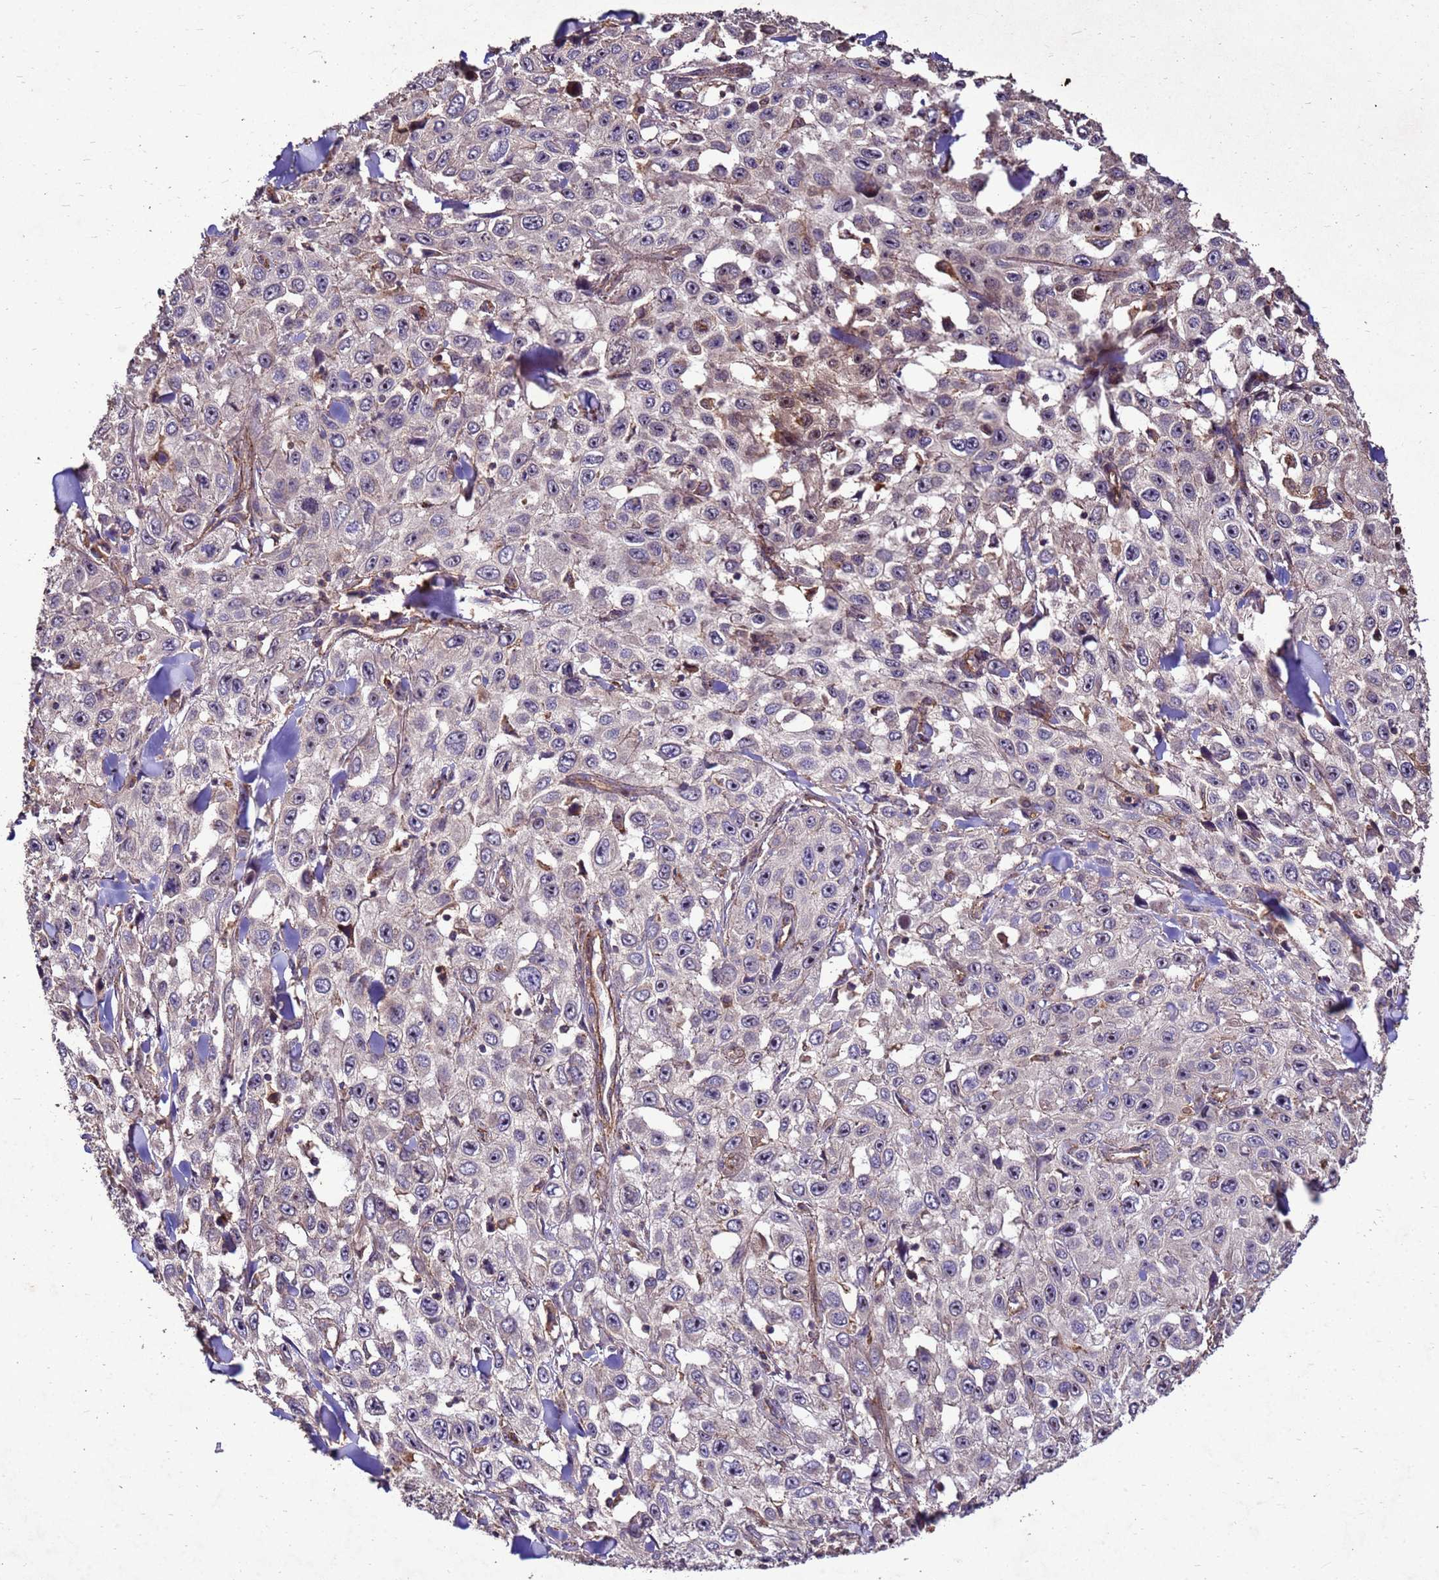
{"staining": {"intensity": "weak", "quantity": "<25%", "location": "cytoplasmic/membranous"}, "tissue": "skin cancer", "cell_type": "Tumor cells", "image_type": "cancer", "snomed": [{"axis": "morphology", "description": "Squamous cell carcinoma, NOS"}, {"axis": "topography", "description": "Skin"}], "caption": "High magnification brightfield microscopy of skin cancer stained with DAB (3,3'-diaminobenzidine) (brown) and counterstained with hematoxylin (blue): tumor cells show no significant staining.", "gene": "TOR4A", "patient": {"sex": "male", "age": 82}}